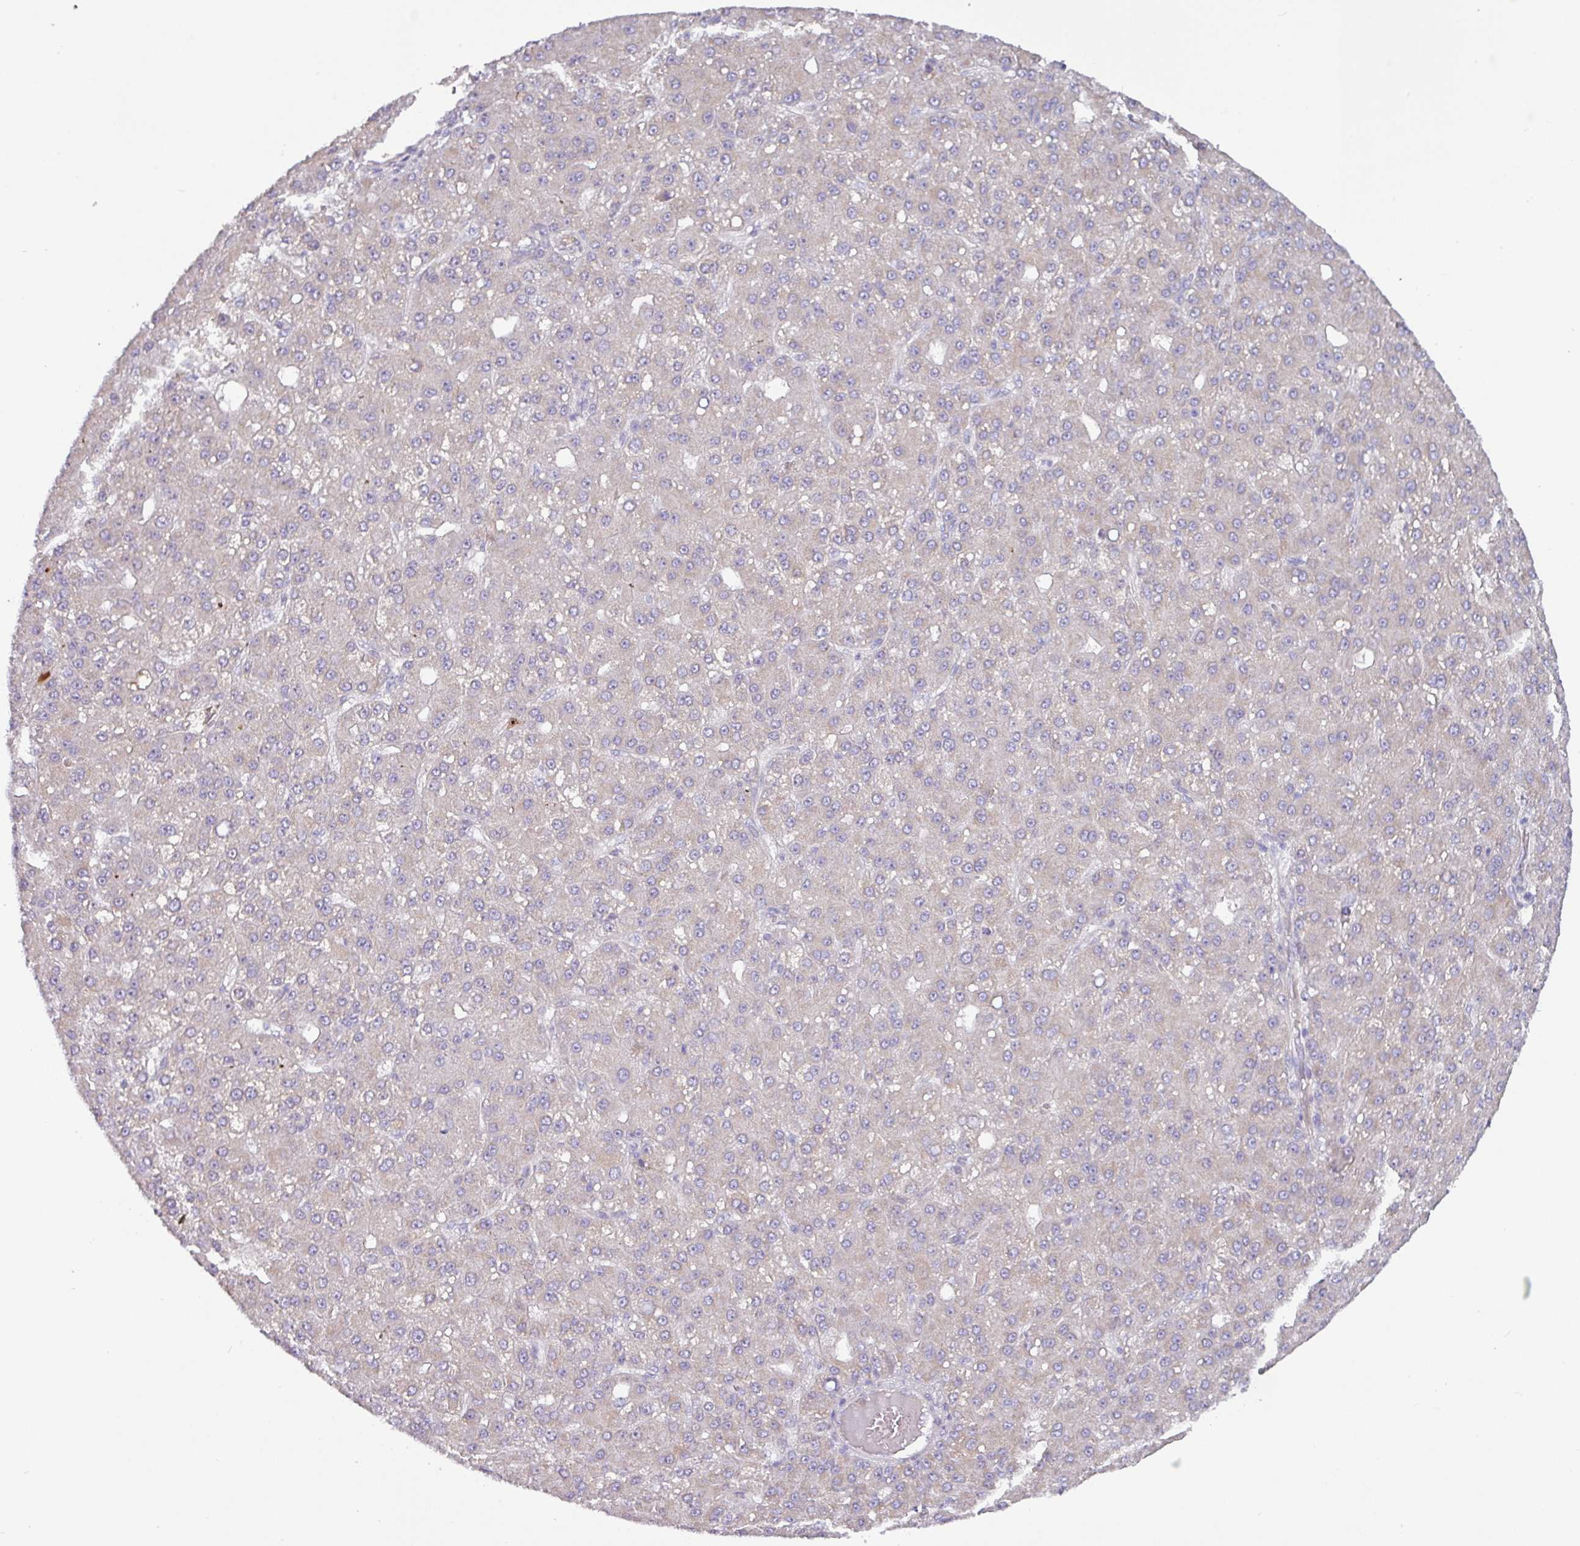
{"staining": {"intensity": "weak", "quantity": "25%-75%", "location": "cytoplasmic/membranous"}, "tissue": "liver cancer", "cell_type": "Tumor cells", "image_type": "cancer", "snomed": [{"axis": "morphology", "description": "Carcinoma, Hepatocellular, NOS"}, {"axis": "topography", "description": "Liver"}], "caption": "Brown immunohistochemical staining in liver cancer demonstrates weak cytoplasmic/membranous positivity in about 25%-75% of tumor cells. Nuclei are stained in blue.", "gene": "RGS16", "patient": {"sex": "male", "age": 67}}